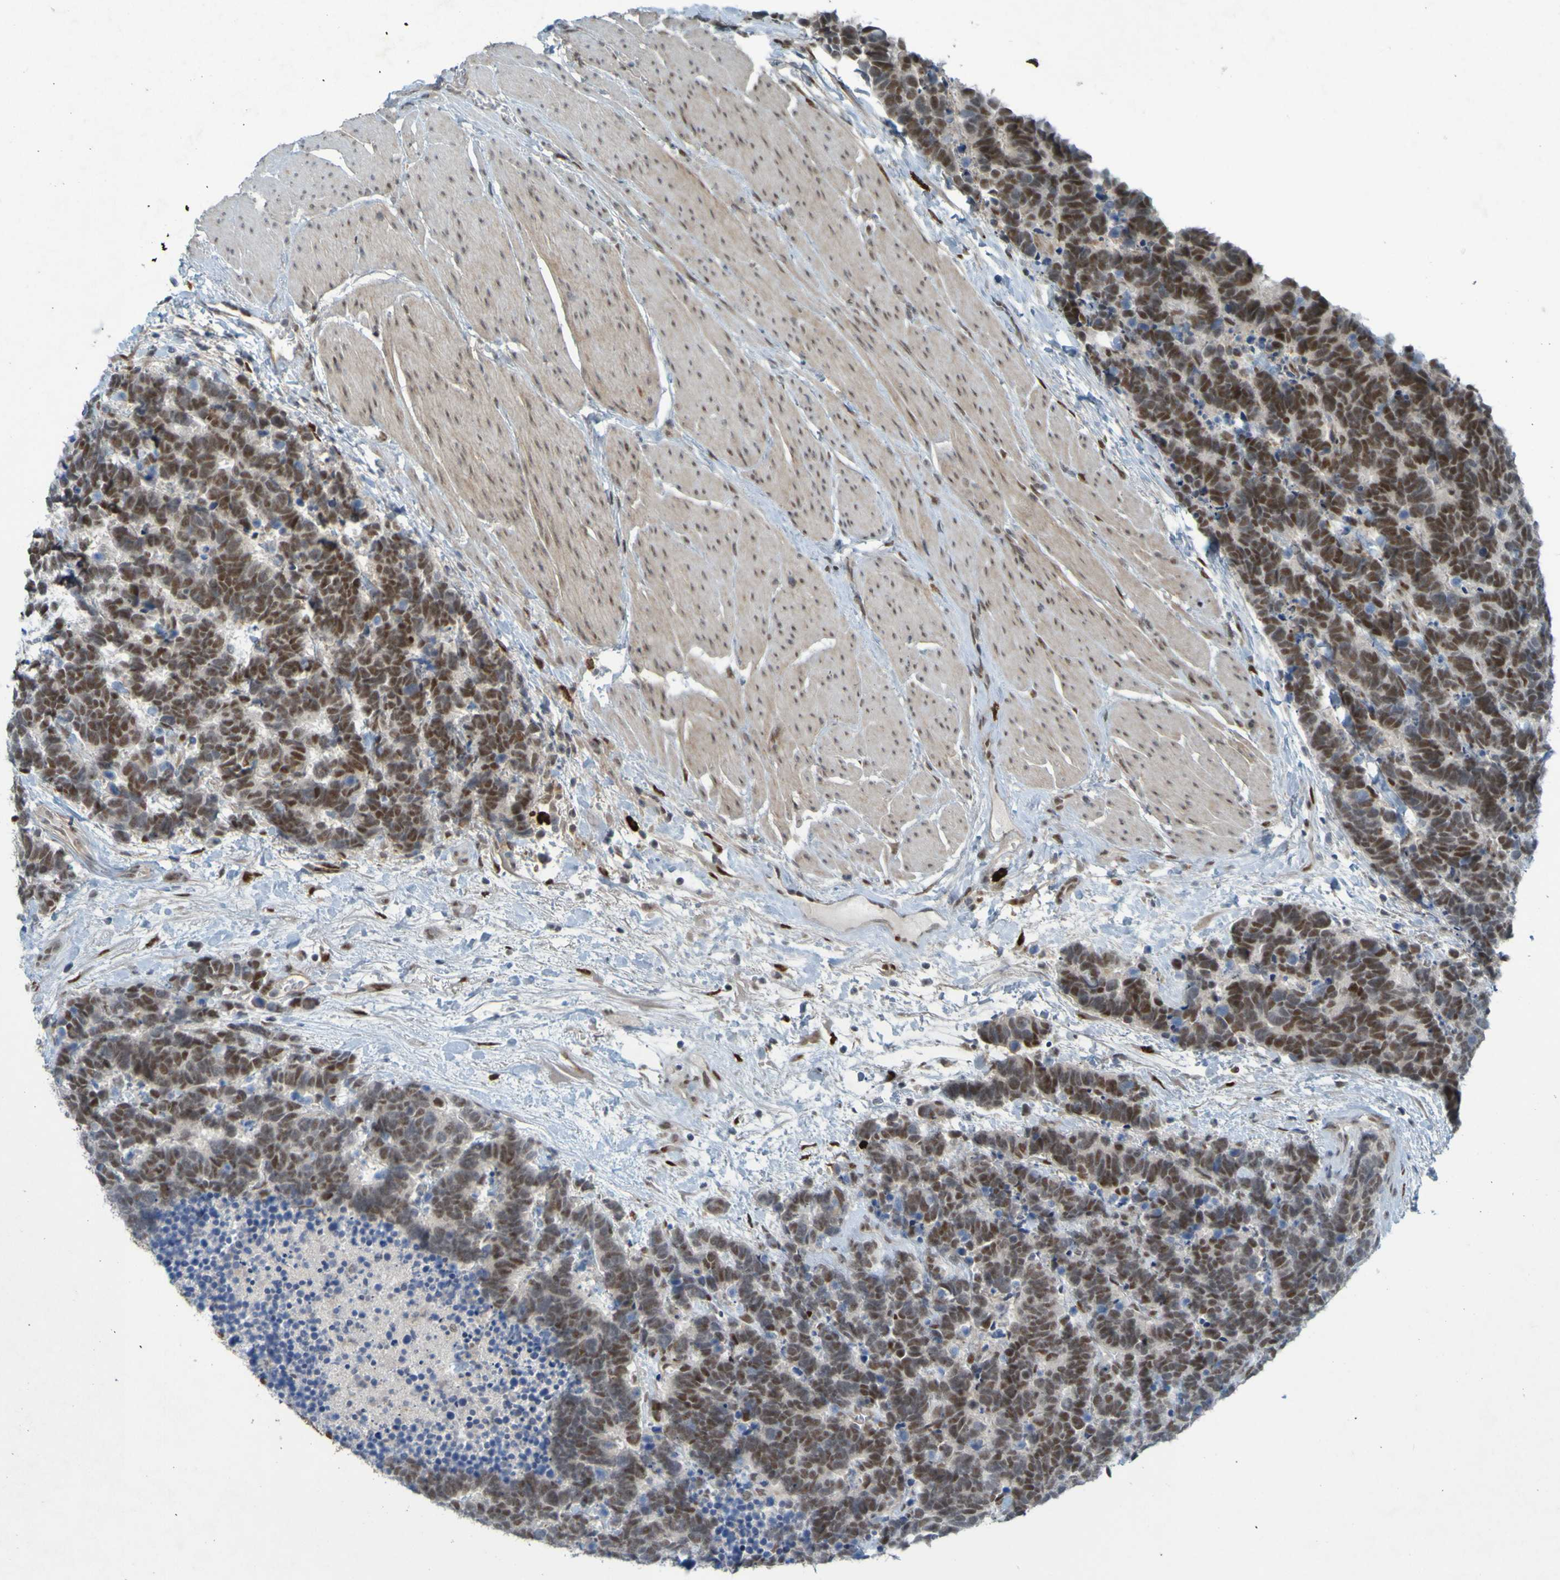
{"staining": {"intensity": "moderate", "quantity": ">75%", "location": "nuclear"}, "tissue": "carcinoid", "cell_type": "Tumor cells", "image_type": "cancer", "snomed": [{"axis": "morphology", "description": "Carcinoma, NOS"}, {"axis": "morphology", "description": "Carcinoid, malignant, NOS"}, {"axis": "topography", "description": "Urinary bladder"}], "caption": "Protein expression analysis of human carcinoid reveals moderate nuclear staining in approximately >75% of tumor cells.", "gene": "MCPH1", "patient": {"sex": "male", "age": 57}}